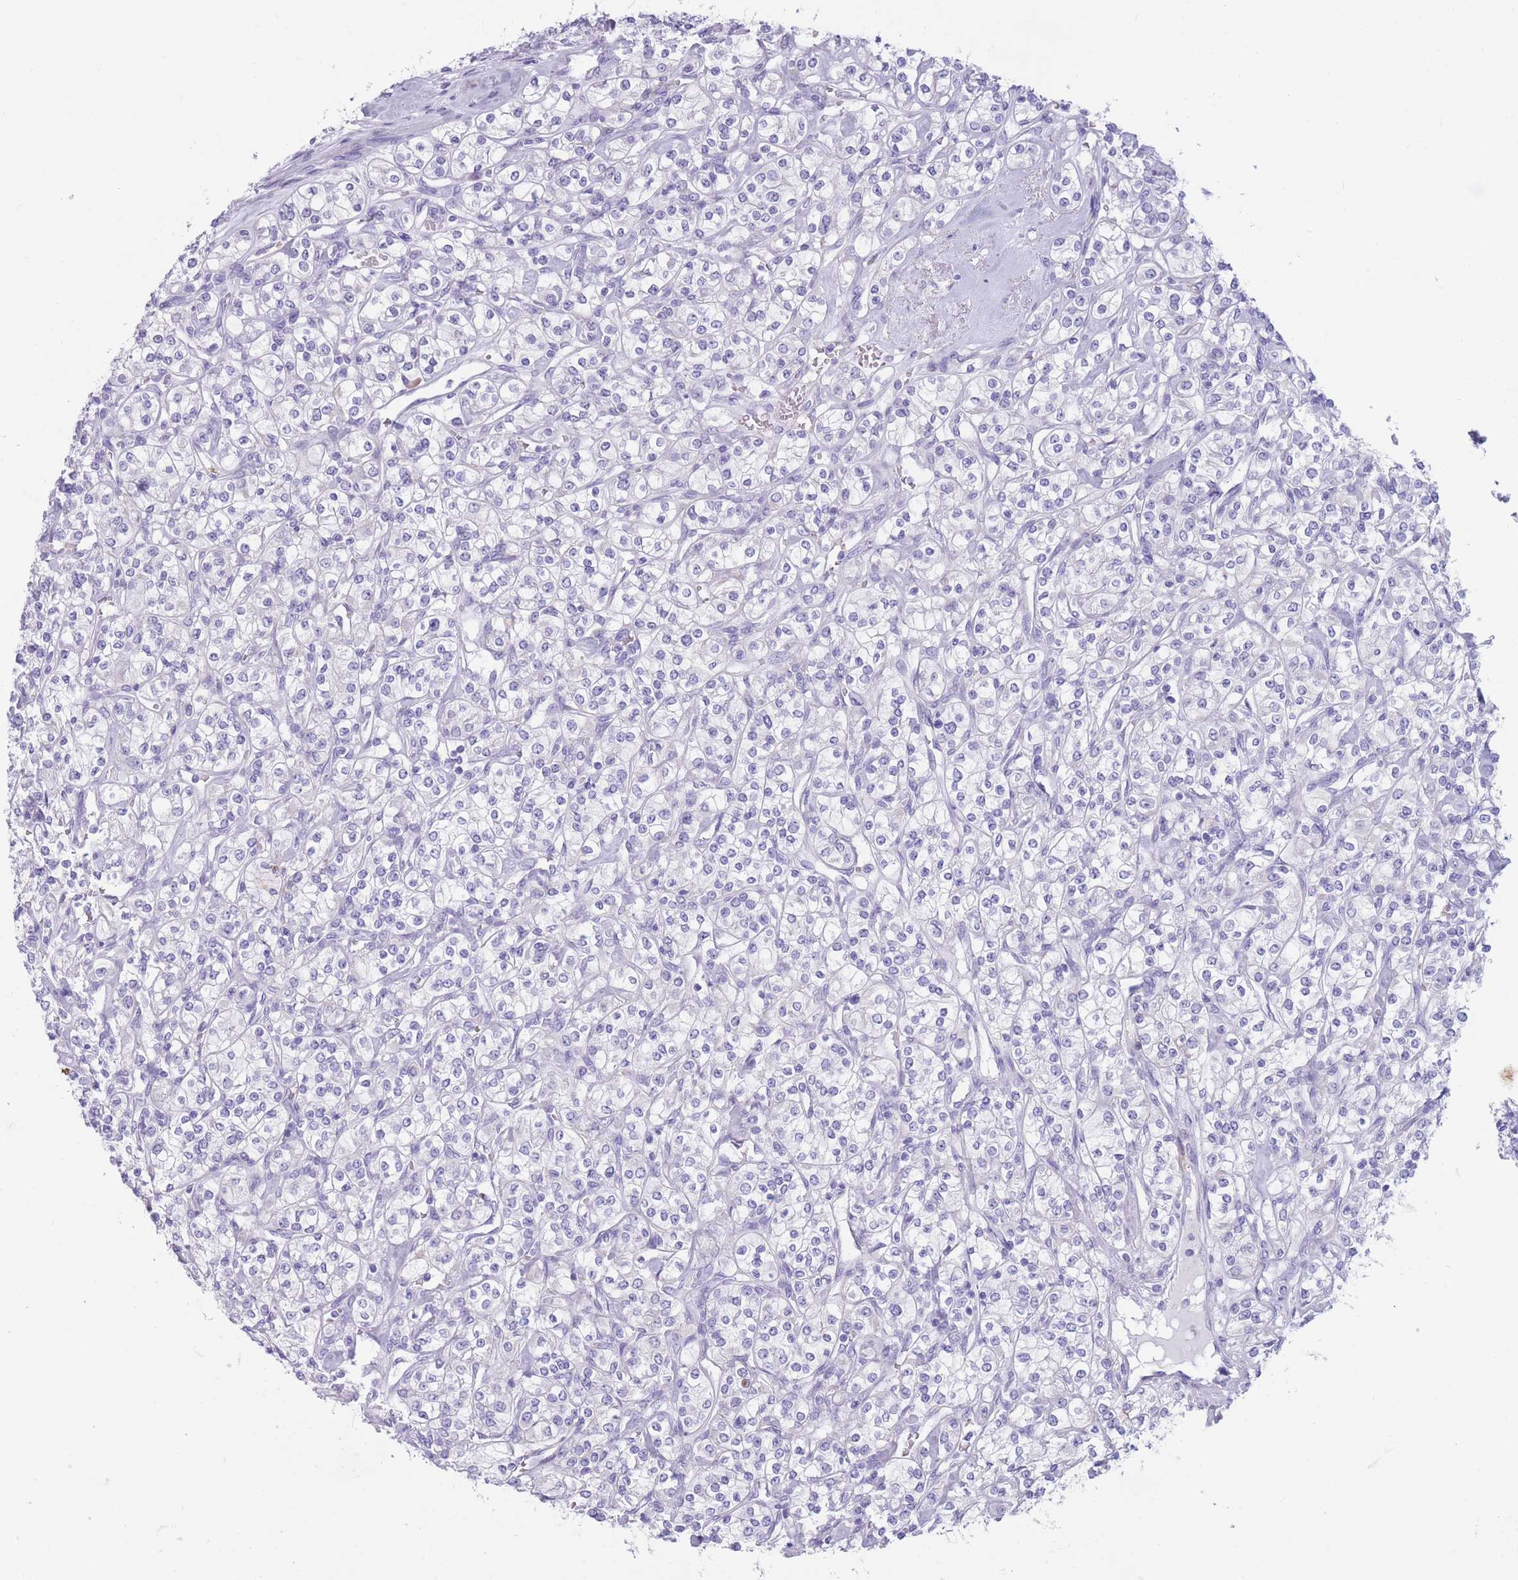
{"staining": {"intensity": "negative", "quantity": "none", "location": "none"}, "tissue": "renal cancer", "cell_type": "Tumor cells", "image_type": "cancer", "snomed": [{"axis": "morphology", "description": "Adenocarcinoma, NOS"}, {"axis": "topography", "description": "Kidney"}], "caption": "Tumor cells are negative for protein expression in human renal adenocarcinoma.", "gene": "COL27A1", "patient": {"sex": "male", "age": 77}}